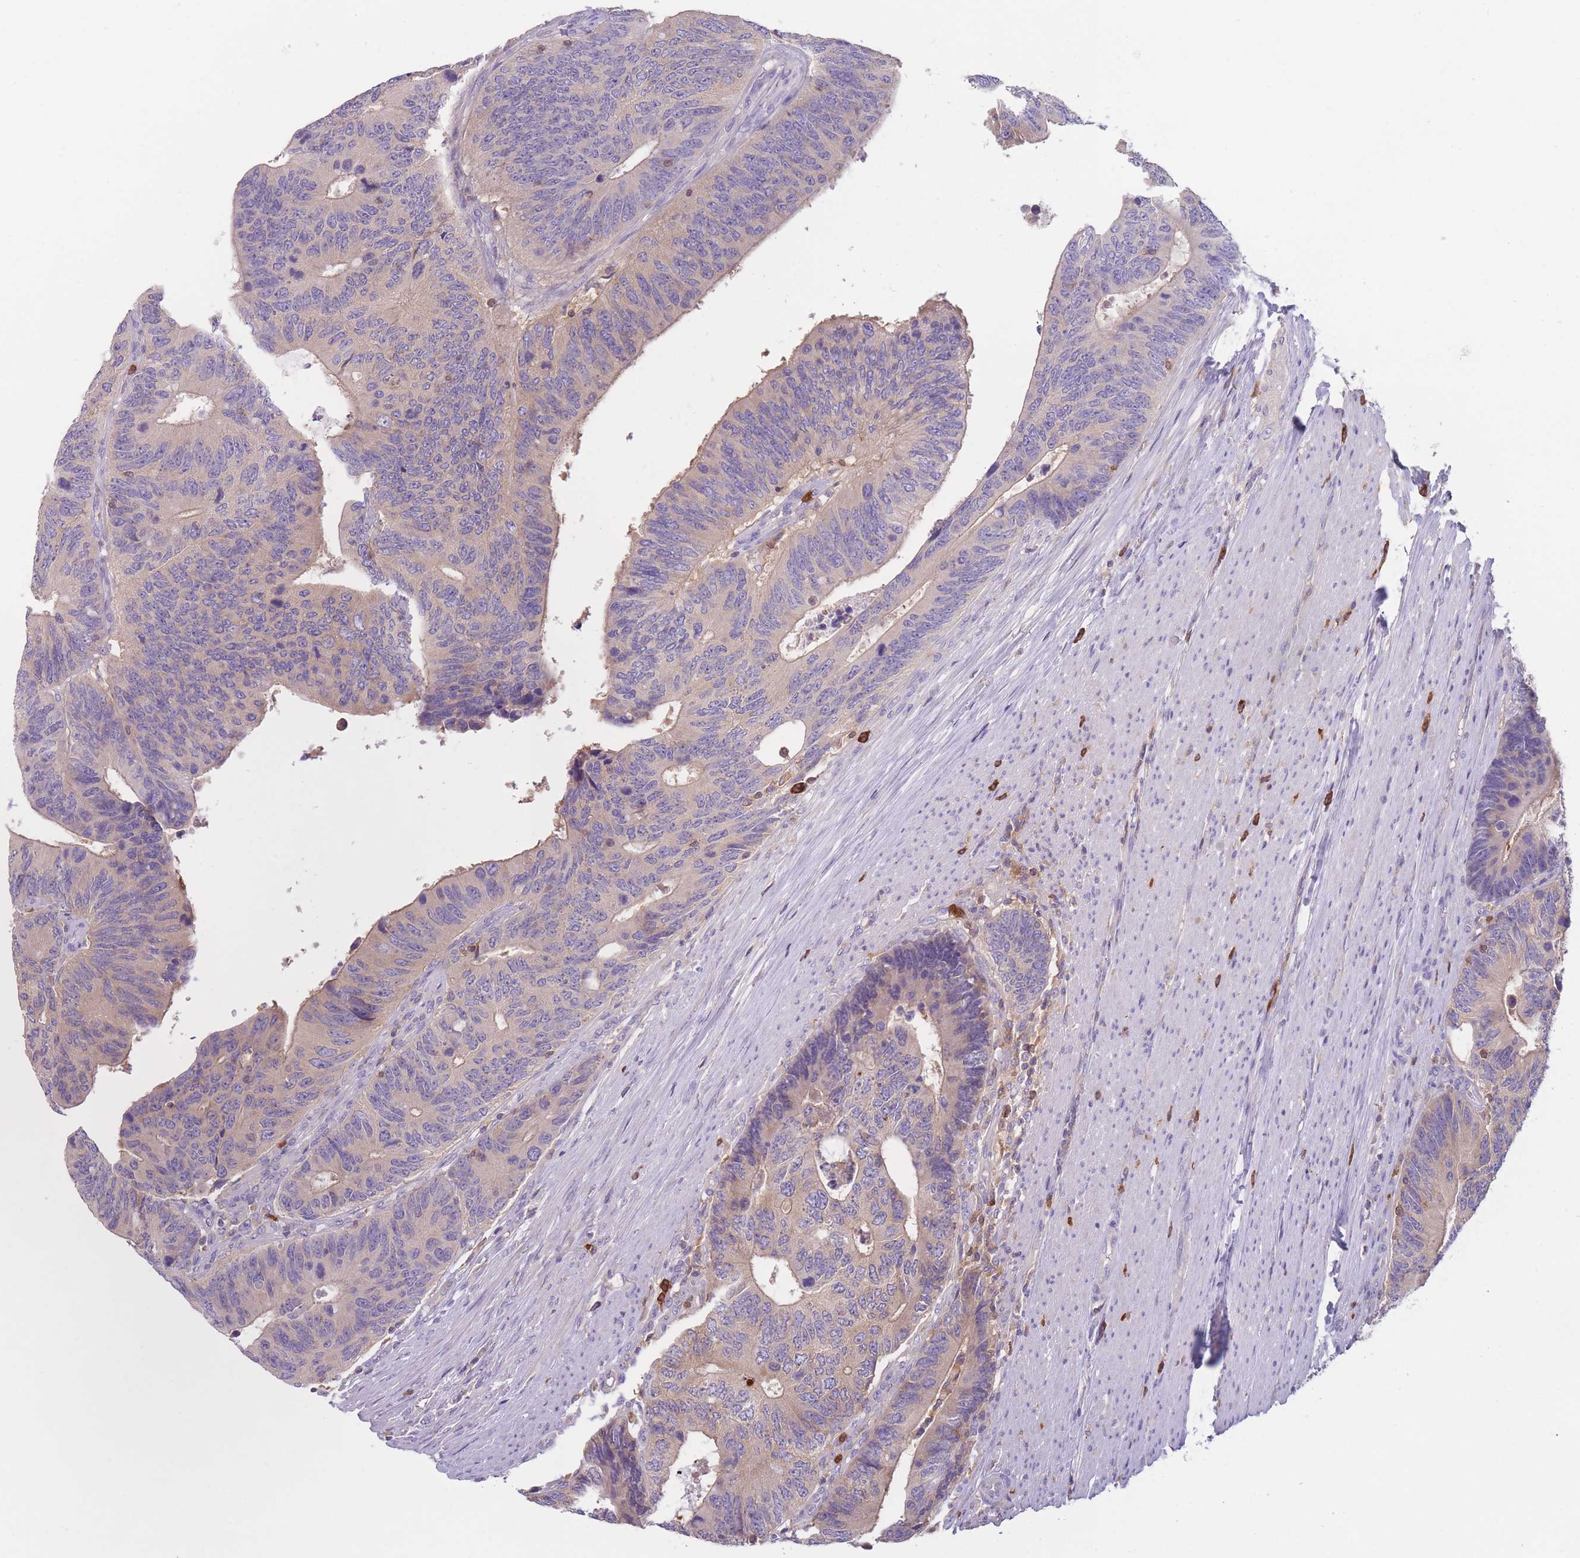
{"staining": {"intensity": "moderate", "quantity": "<25%", "location": "cytoplasmic/membranous"}, "tissue": "colorectal cancer", "cell_type": "Tumor cells", "image_type": "cancer", "snomed": [{"axis": "morphology", "description": "Adenocarcinoma, NOS"}, {"axis": "topography", "description": "Colon"}], "caption": "Protein expression analysis of colorectal adenocarcinoma reveals moderate cytoplasmic/membranous positivity in about <25% of tumor cells. (DAB (3,3'-diaminobenzidine) IHC, brown staining for protein, blue staining for nuclei).", "gene": "ST3GAL4", "patient": {"sex": "male", "age": 87}}